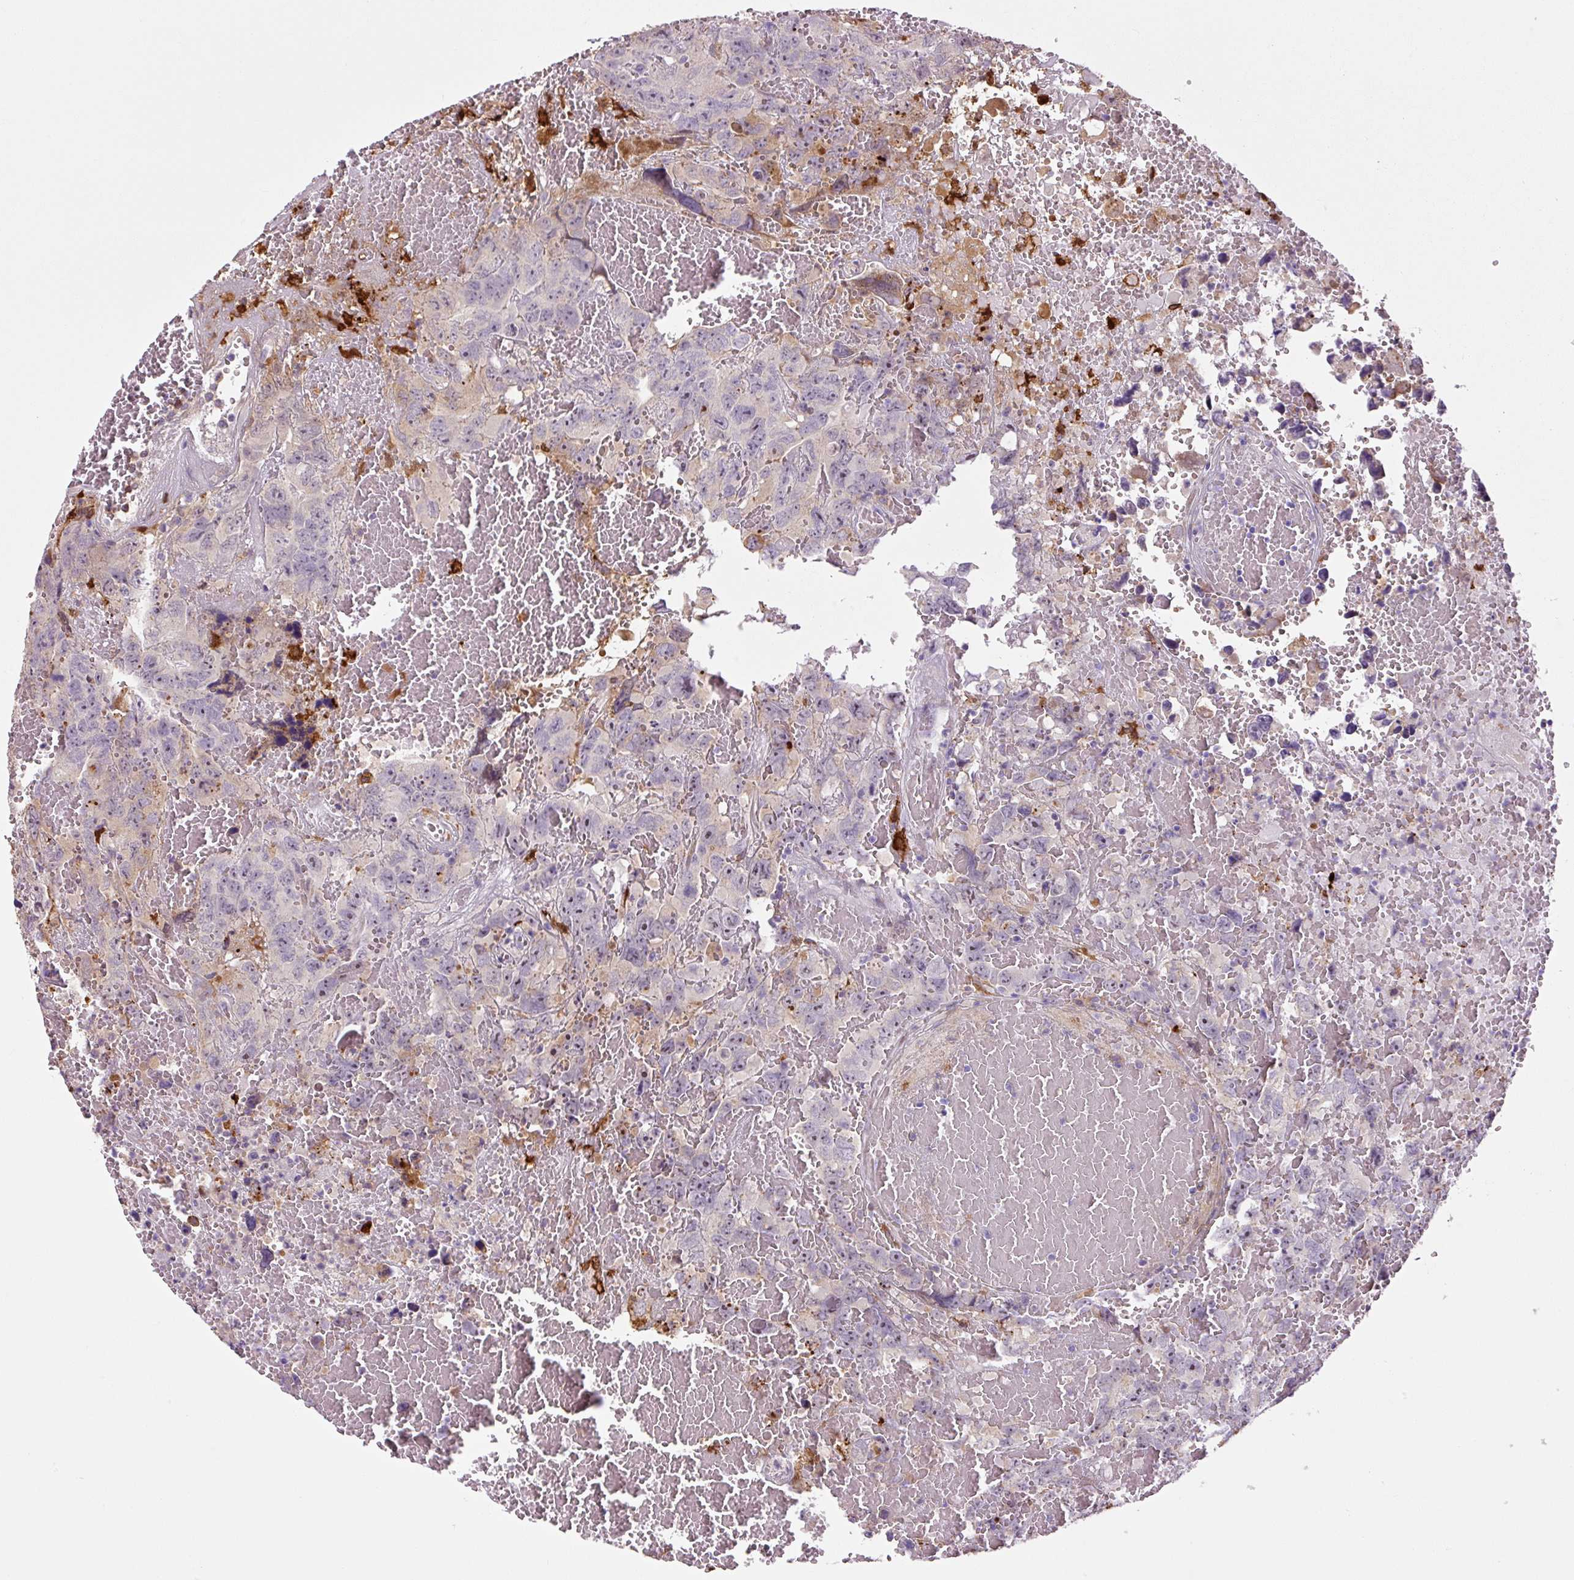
{"staining": {"intensity": "weak", "quantity": "<25%", "location": "cytoplasmic/membranous"}, "tissue": "testis cancer", "cell_type": "Tumor cells", "image_type": "cancer", "snomed": [{"axis": "morphology", "description": "Carcinoma, Embryonal, NOS"}, {"axis": "topography", "description": "Testis"}], "caption": "Testis cancer was stained to show a protein in brown. There is no significant staining in tumor cells.", "gene": "FUT10", "patient": {"sex": "male", "age": 45}}